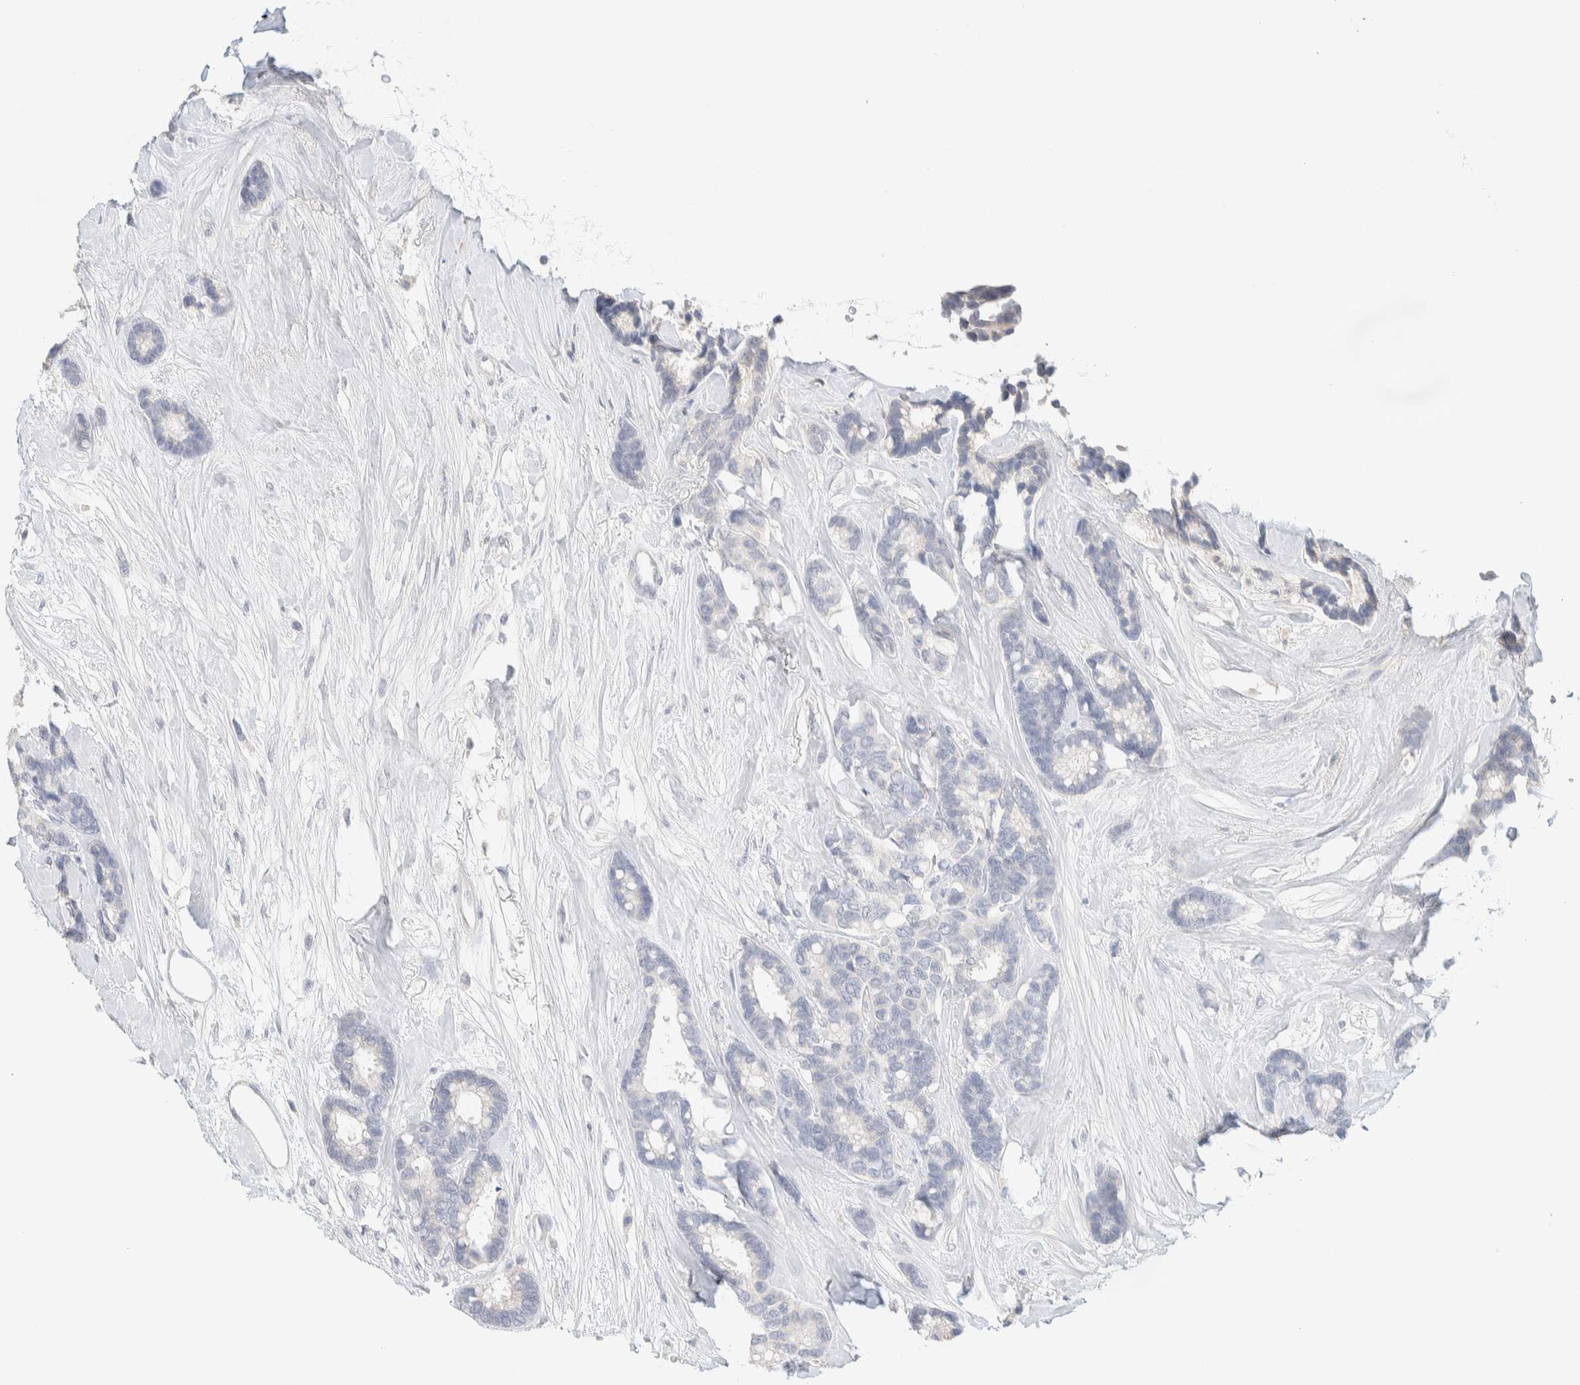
{"staining": {"intensity": "negative", "quantity": "none", "location": "none"}, "tissue": "breast cancer", "cell_type": "Tumor cells", "image_type": "cancer", "snomed": [{"axis": "morphology", "description": "Duct carcinoma"}, {"axis": "topography", "description": "Breast"}], "caption": "Immunohistochemical staining of human breast cancer exhibits no significant positivity in tumor cells.", "gene": "RIDA", "patient": {"sex": "female", "age": 87}}